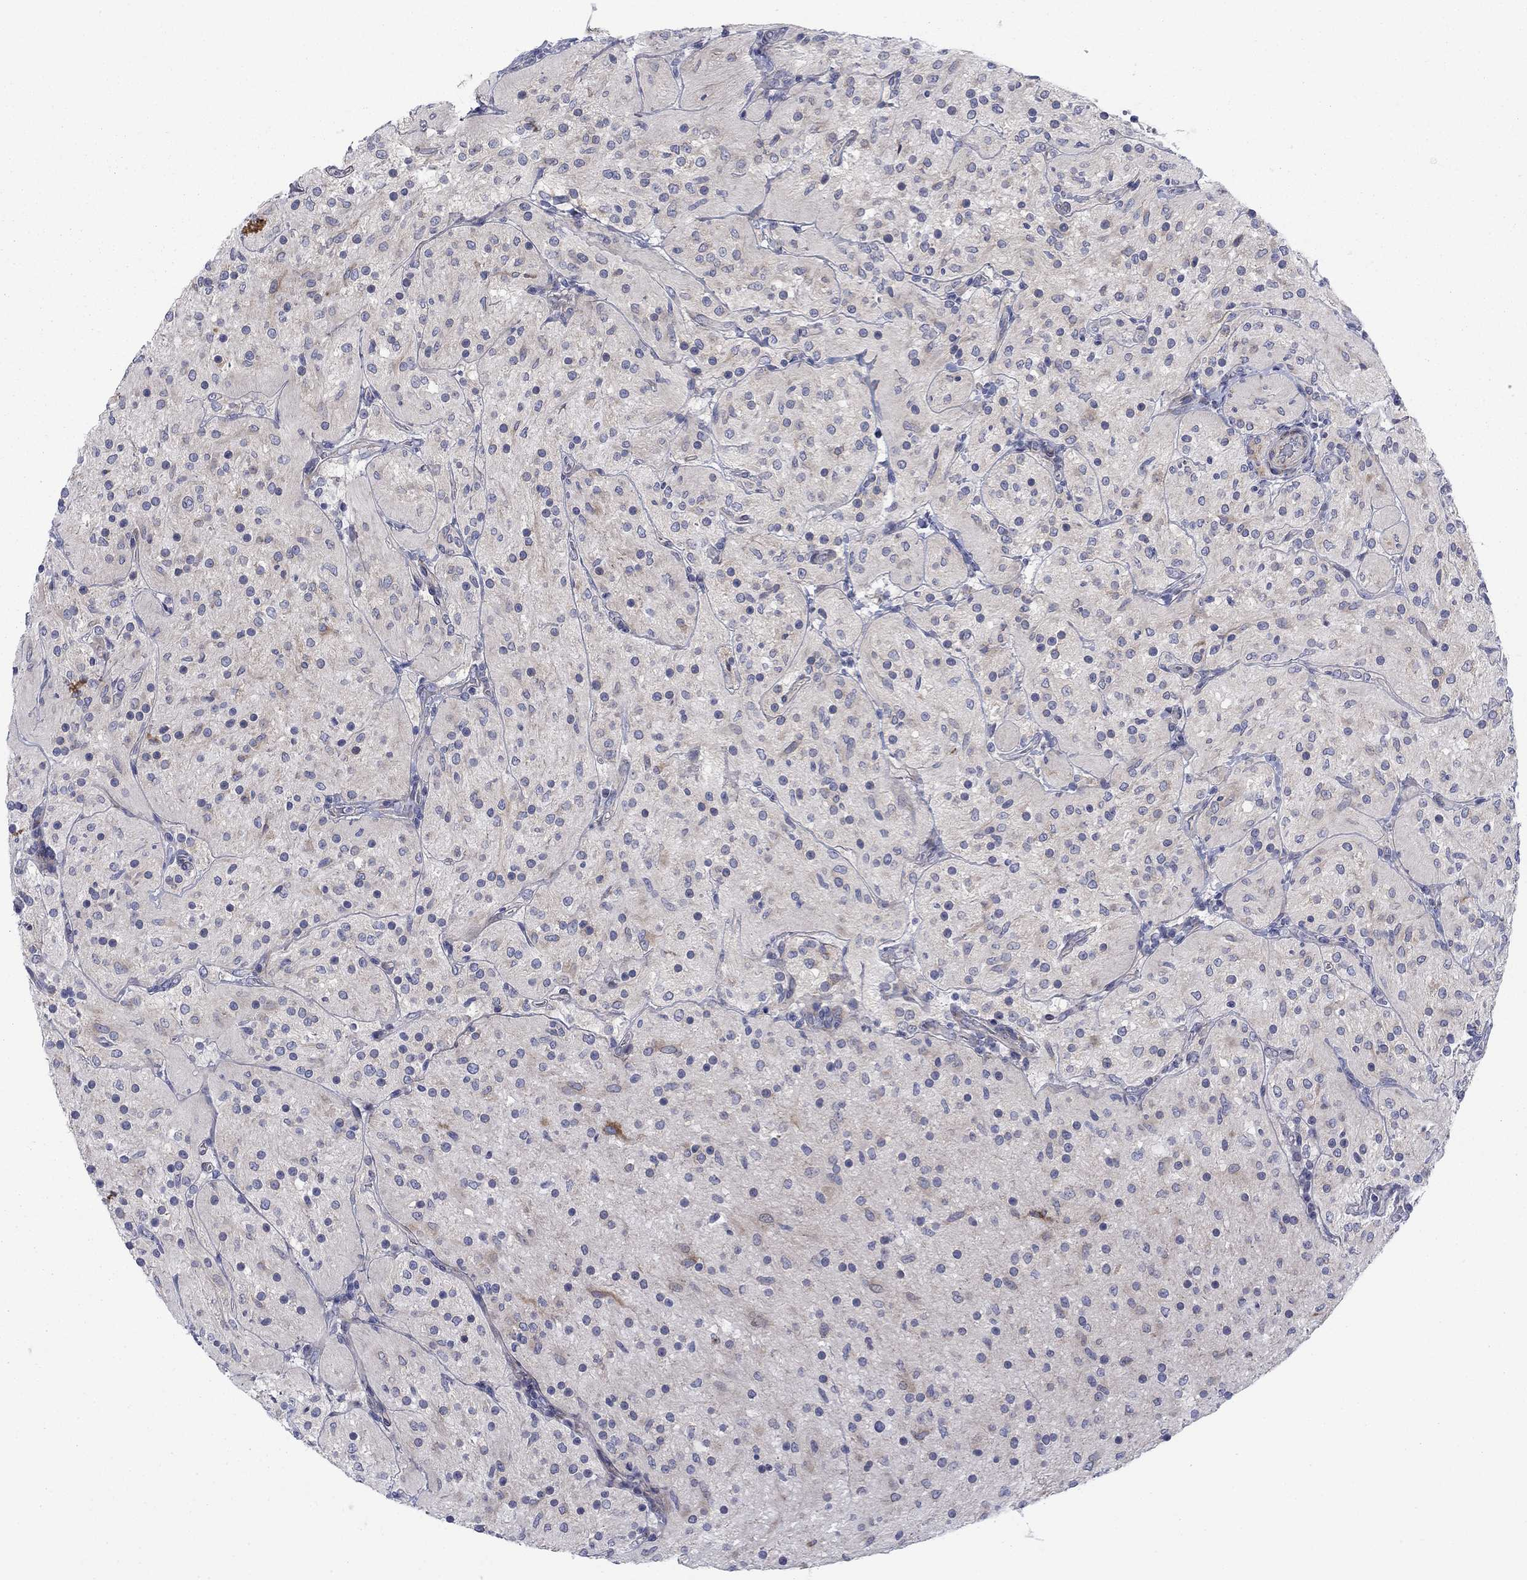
{"staining": {"intensity": "moderate", "quantity": "<25%", "location": "cytoplasmic/membranous"}, "tissue": "glioma", "cell_type": "Tumor cells", "image_type": "cancer", "snomed": [{"axis": "morphology", "description": "Glioma, malignant, Low grade"}, {"axis": "topography", "description": "Brain"}], "caption": "A micrograph showing moderate cytoplasmic/membranous positivity in about <25% of tumor cells in malignant glioma (low-grade), as visualized by brown immunohistochemical staining.", "gene": "FXR1", "patient": {"sex": "male", "age": 3}}